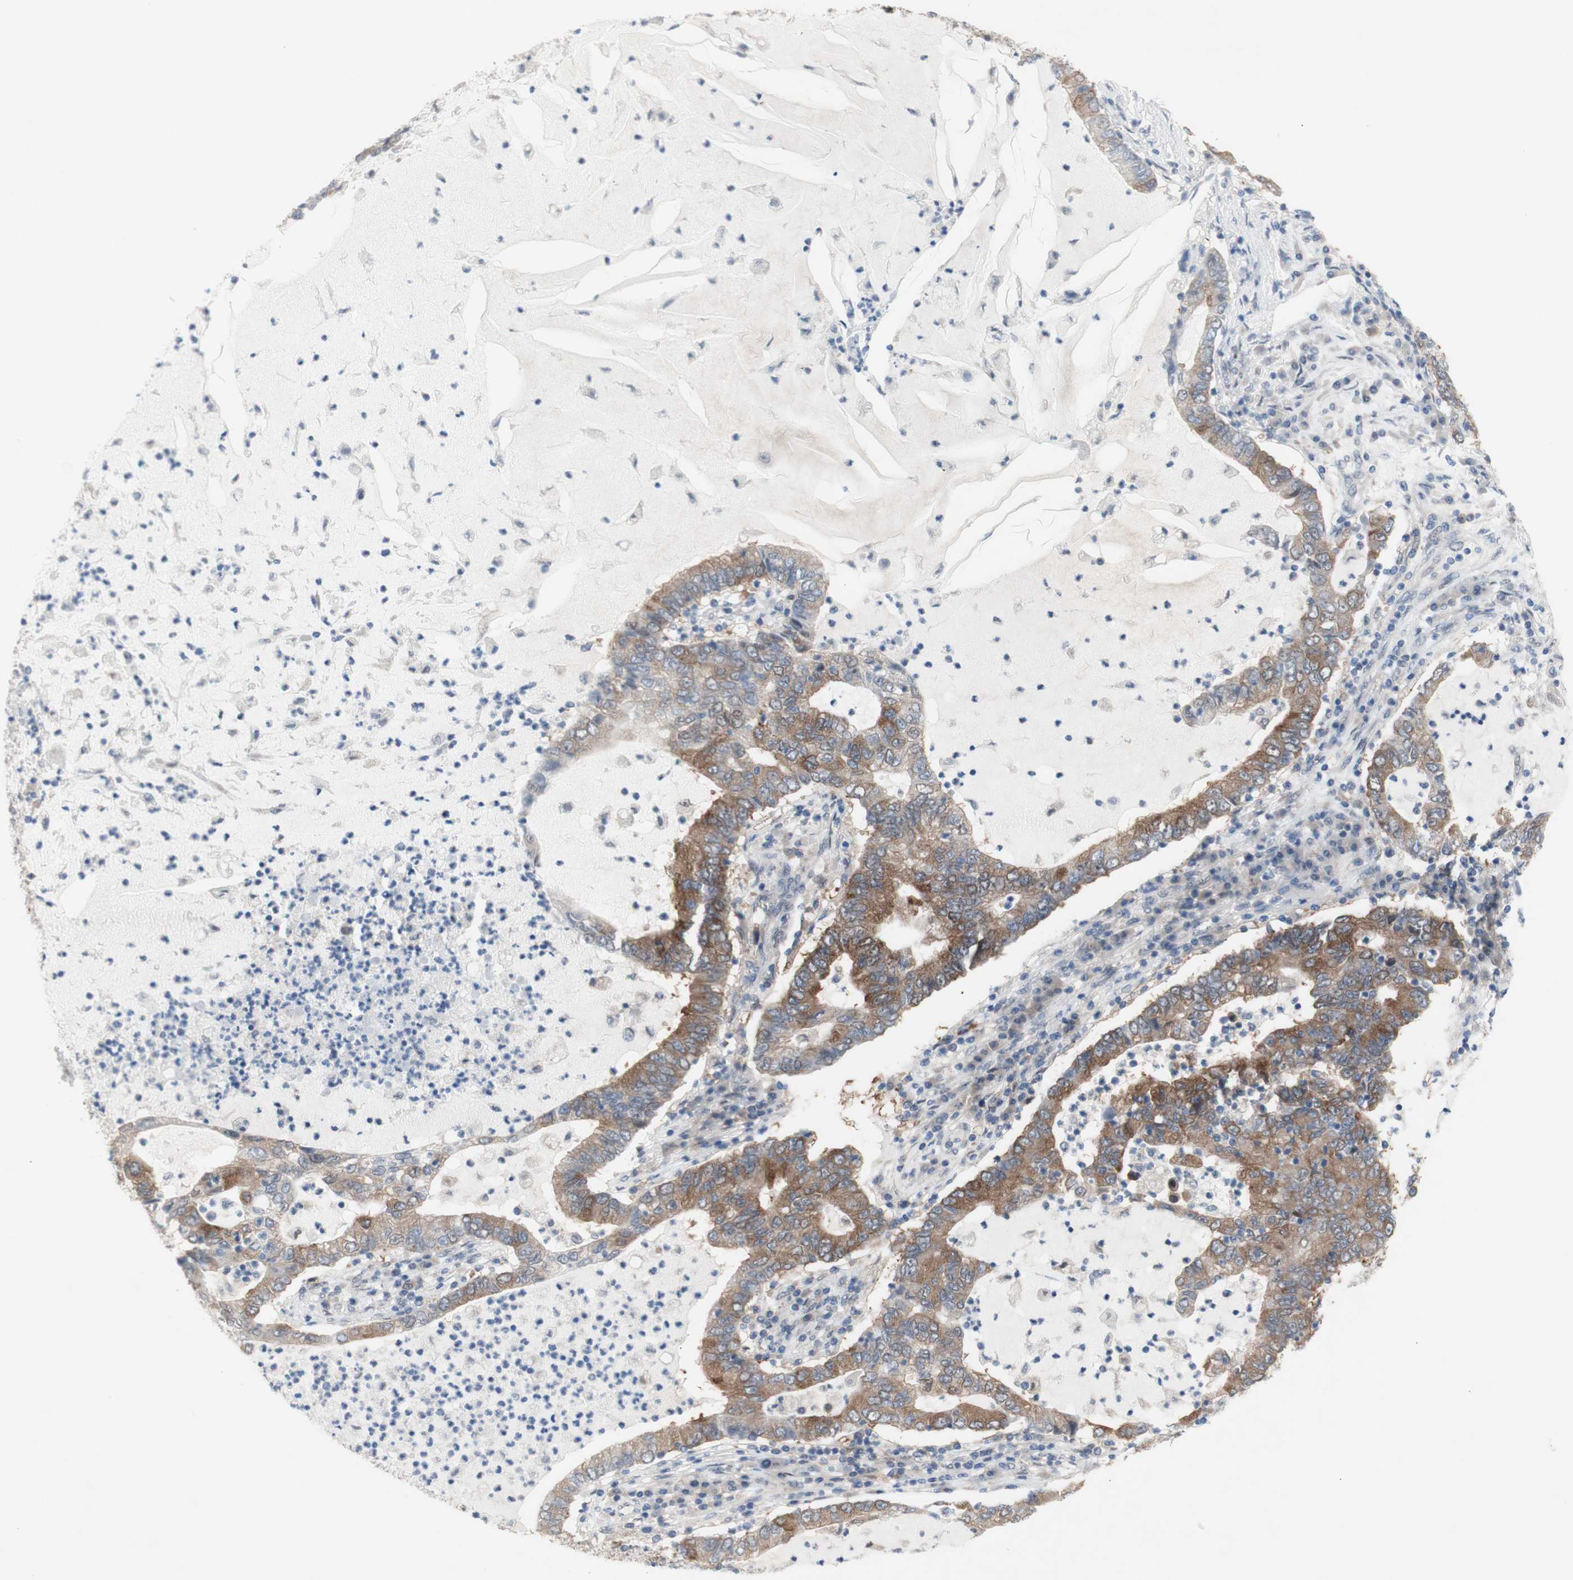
{"staining": {"intensity": "moderate", "quantity": "25%-75%", "location": "cytoplasmic/membranous"}, "tissue": "lung cancer", "cell_type": "Tumor cells", "image_type": "cancer", "snomed": [{"axis": "morphology", "description": "Adenocarcinoma, NOS"}, {"axis": "topography", "description": "Lung"}], "caption": "IHC staining of lung cancer, which shows medium levels of moderate cytoplasmic/membranous positivity in about 25%-75% of tumor cells indicating moderate cytoplasmic/membranous protein positivity. The staining was performed using DAB (brown) for protein detection and nuclei were counterstained in hematoxylin (blue).", "gene": "PRMT5", "patient": {"sex": "female", "age": 51}}